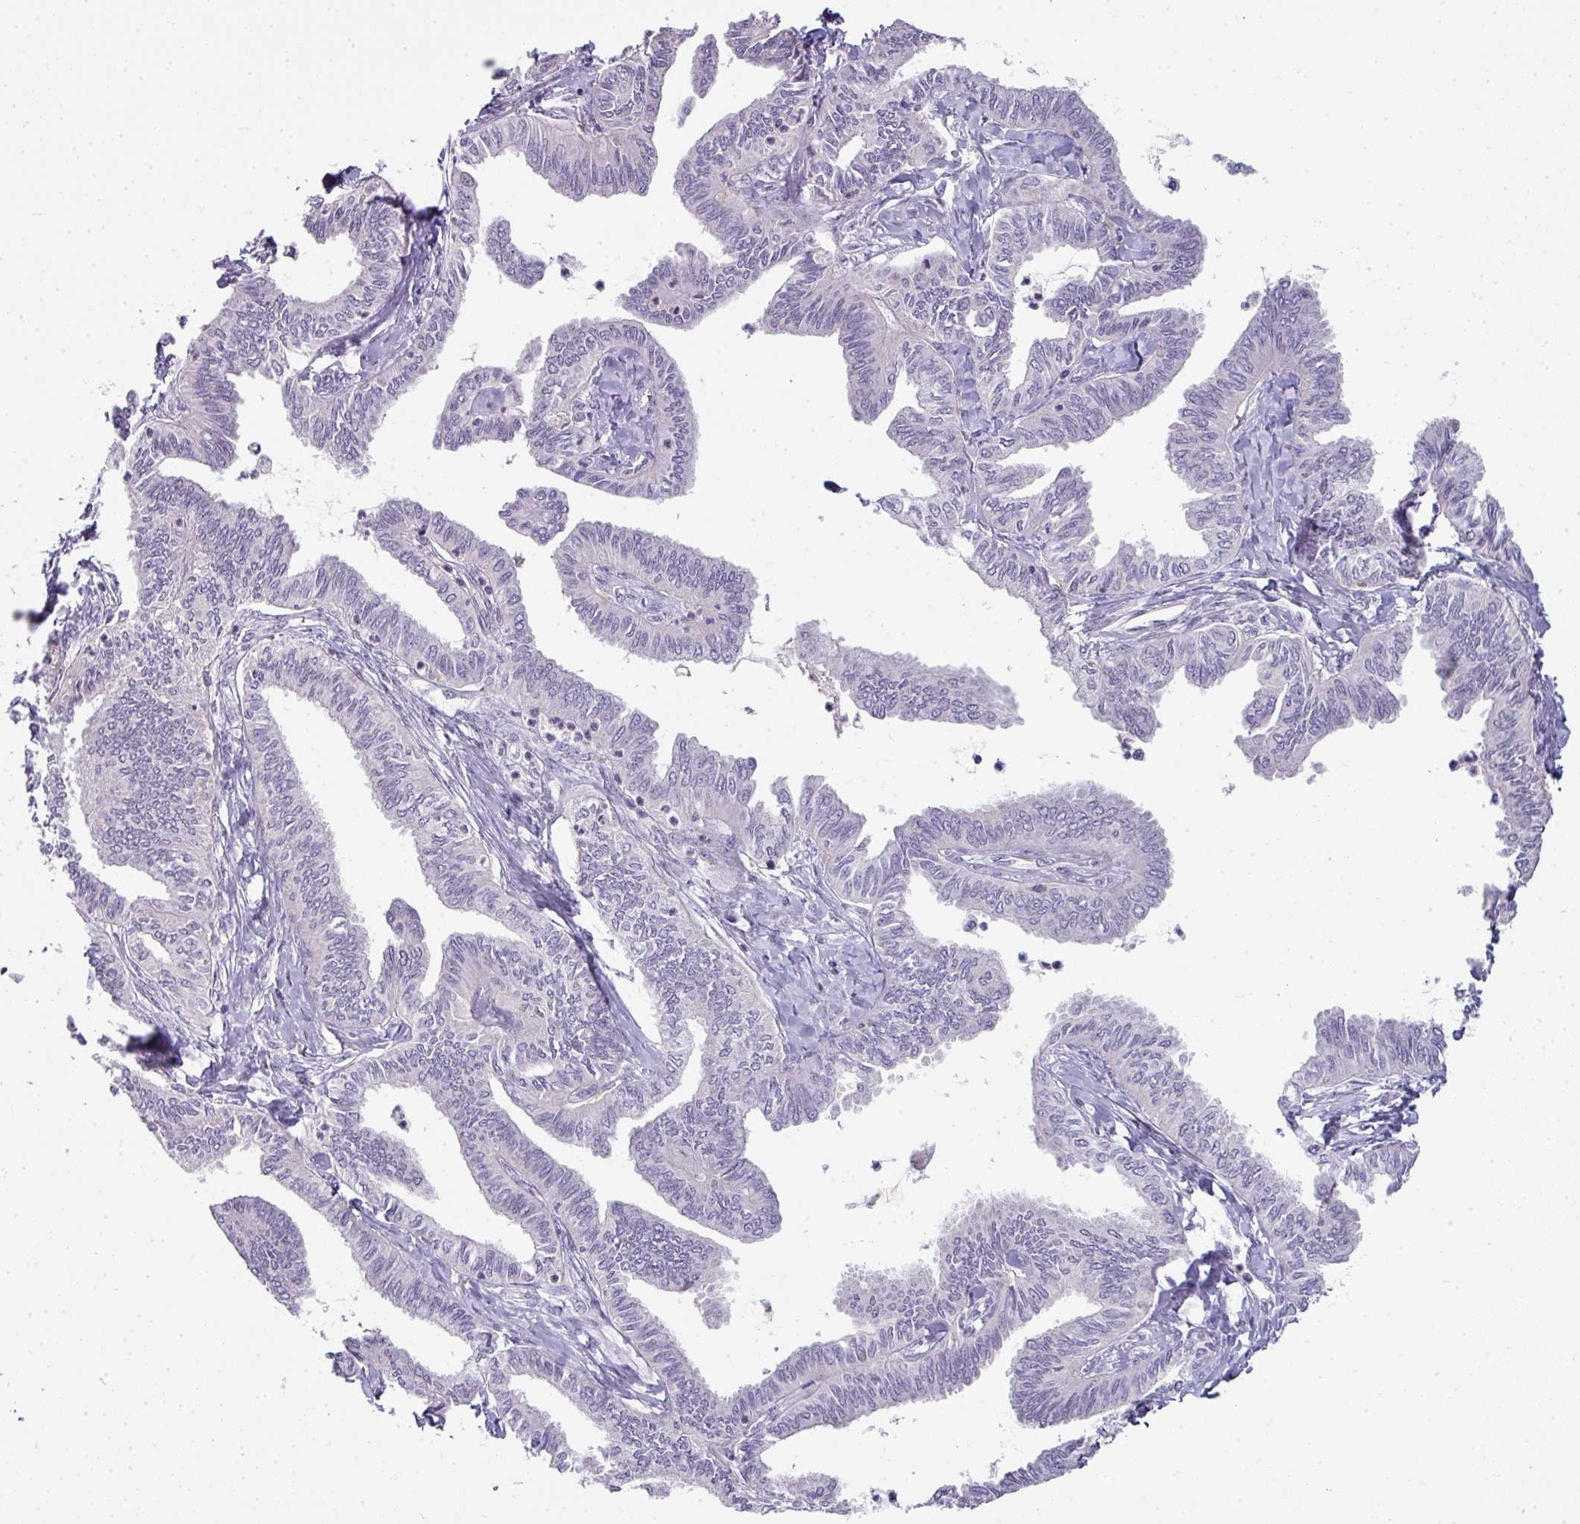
{"staining": {"intensity": "negative", "quantity": "none", "location": "none"}, "tissue": "ovarian cancer", "cell_type": "Tumor cells", "image_type": "cancer", "snomed": [{"axis": "morphology", "description": "Carcinoma, endometroid"}, {"axis": "topography", "description": "Ovary"}], "caption": "The histopathology image shows no significant staining in tumor cells of ovarian cancer.", "gene": "STAT5A", "patient": {"sex": "female", "age": 70}}